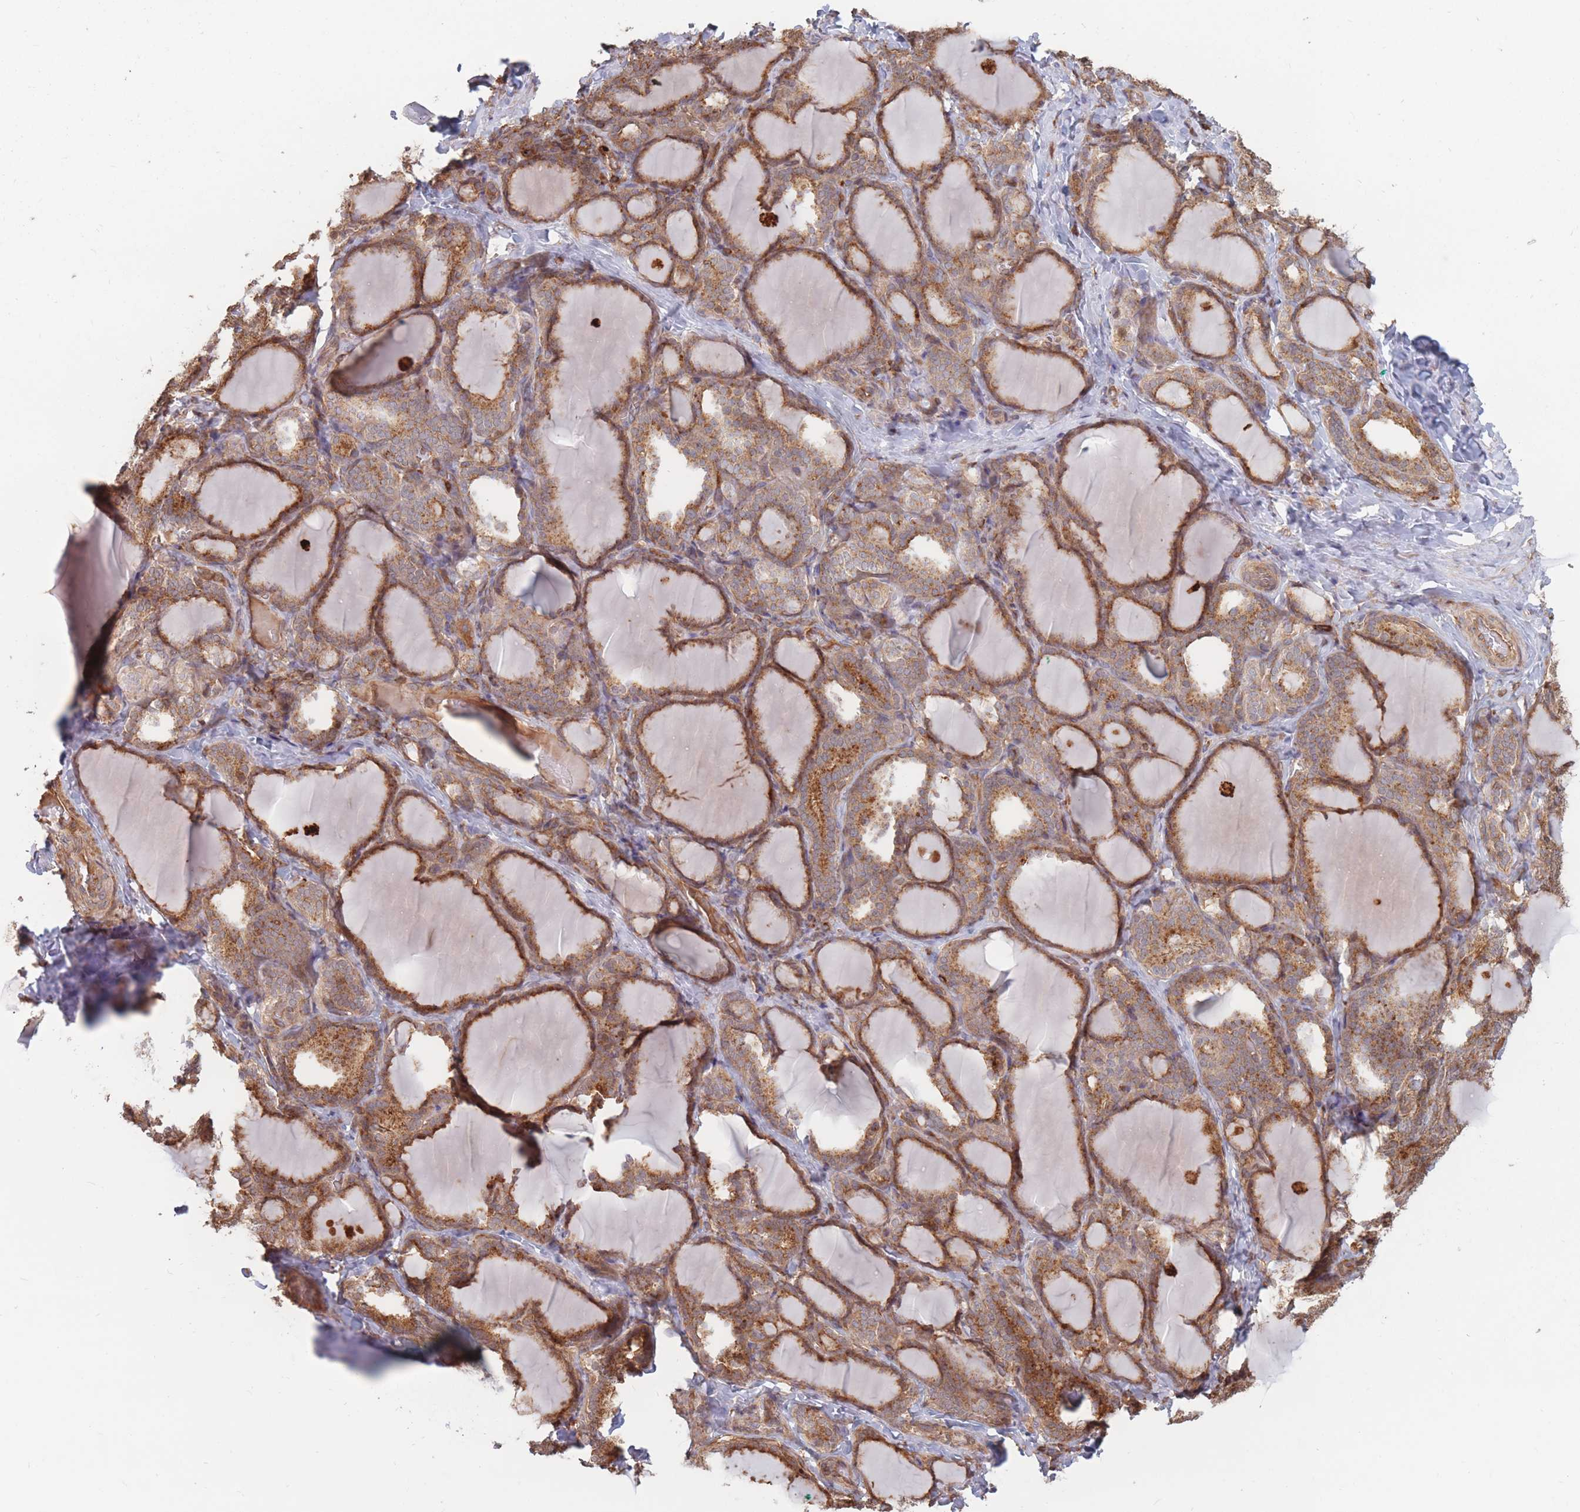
{"staining": {"intensity": "moderate", "quantity": ">75%", "location": "cytoplasmic/membranous"}, "tissue": "thyroid gland", "cell_type": "Glandular cells", "image_type": "normal", "snomed": [{"axis": "morphology", "description": "Normal tissue, NOS"}, {"axis": "topography", "description": "Thyroid gland"}], "caption": "Immunohistochemical staining of unremarkable human thyroid gland displays >75% levels of moderate cytoplasmic/membranous protein positivity in approximately >75% of glandular cells.", "gene": "RASSF2", "patient": {"sex": "female", "age": 31}}